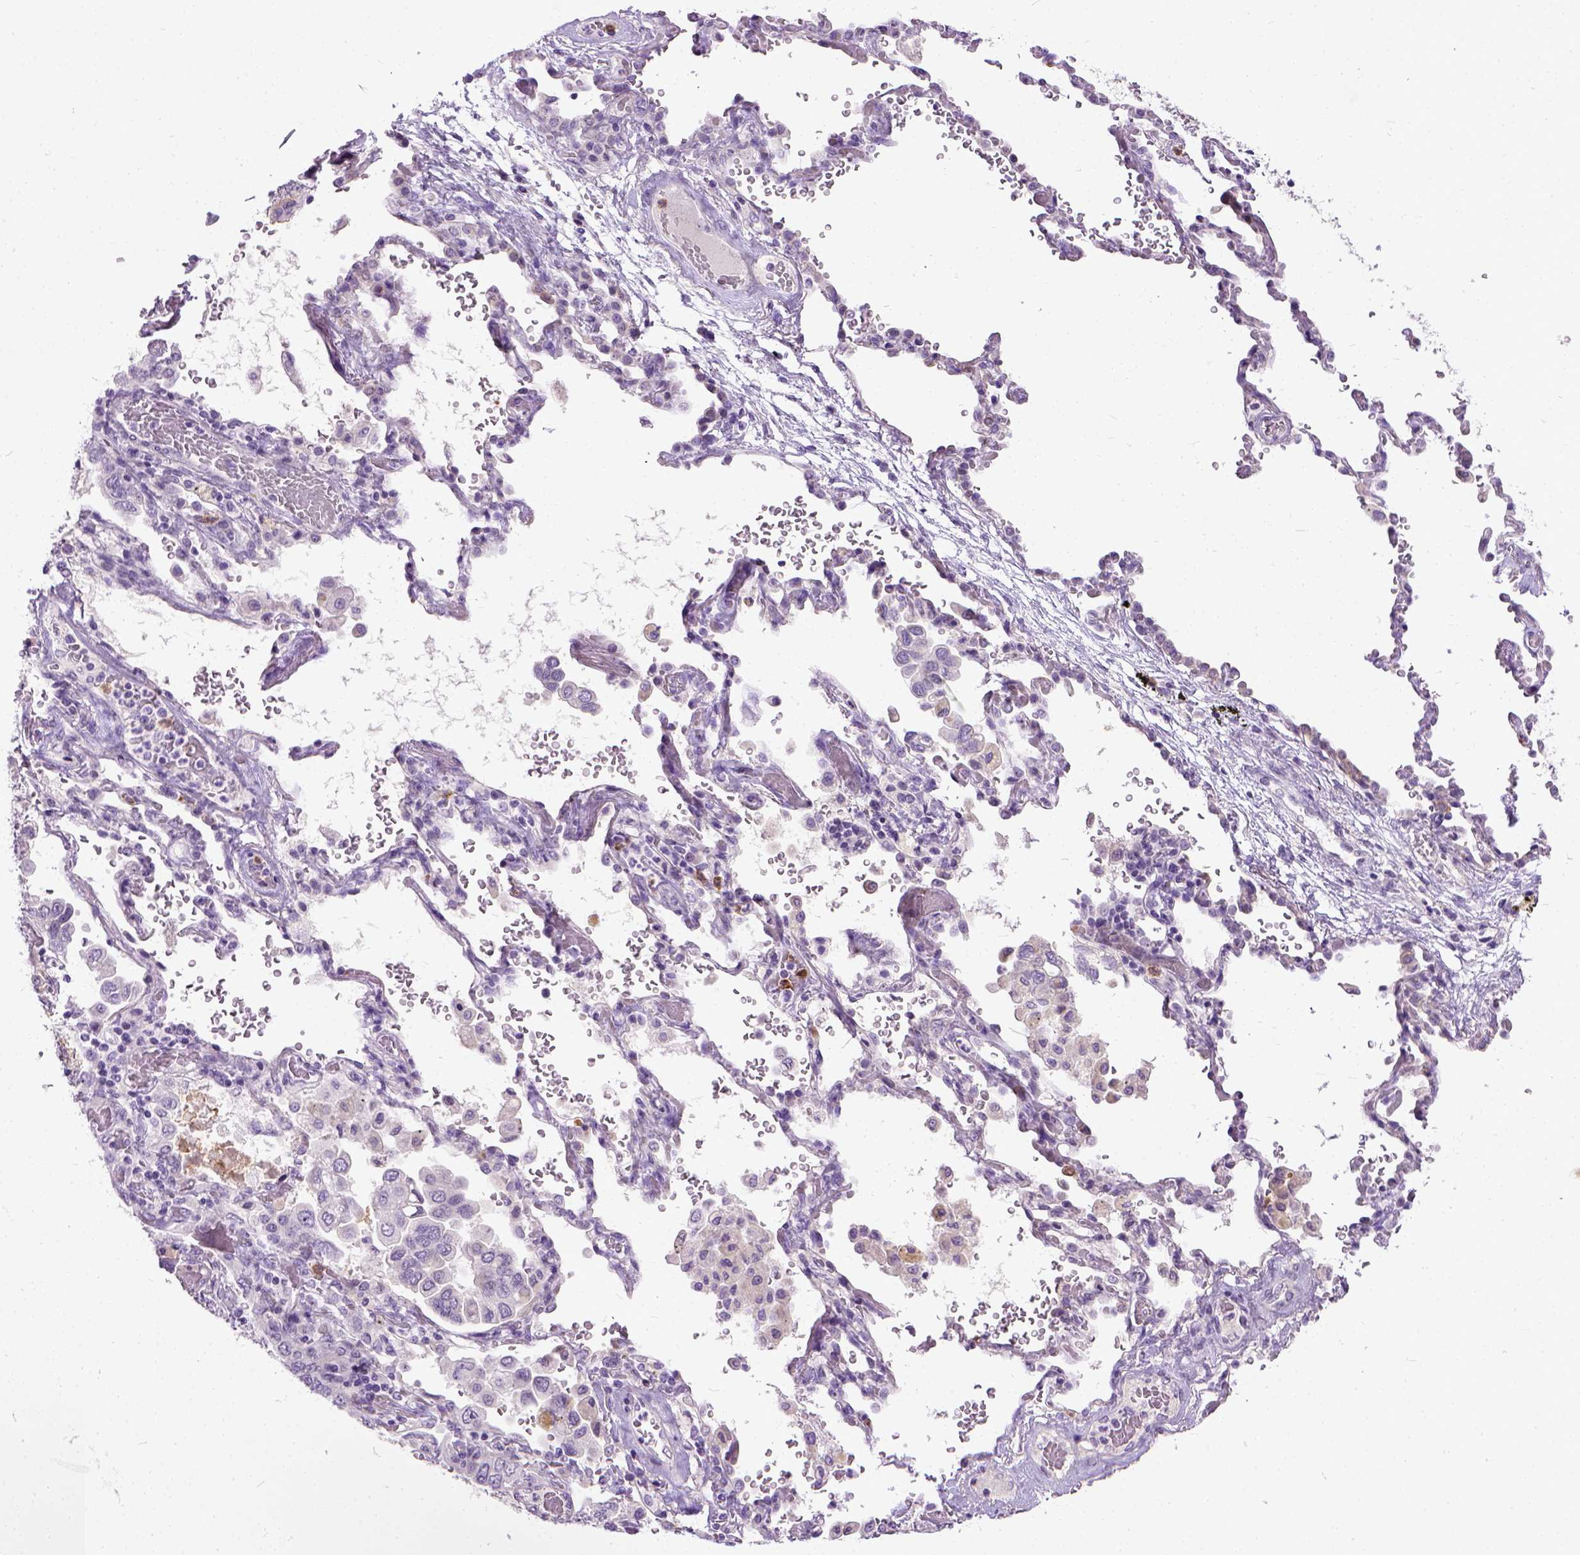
{"staining": {"intensity": "weak", "quantity": "<25%", "location": "cytoplasmic/membranous"}, "tissue": "lung cancer", "cell_type": "Tumor cells", "image_type": "cancer", "snomed": [{"axis": "morphology", "description": "Aneuploidy"}, {"axis": "morphology", "description": "Adenocarcinoma, NOS"}, {"axis": "morphology", "description": "Adenocarcinoma, metastatic, NOS"}, {"axis": "topography", "description": "Lymph node"}, {"axis": "topography", "description": "Lung"}], "caption": "DAB immunohistochemical staining of lung adenocarcinoma displays no significant staining in tumor cells.", "gene": "MAPT", "patient": {"sex": "female", "age": 48}}